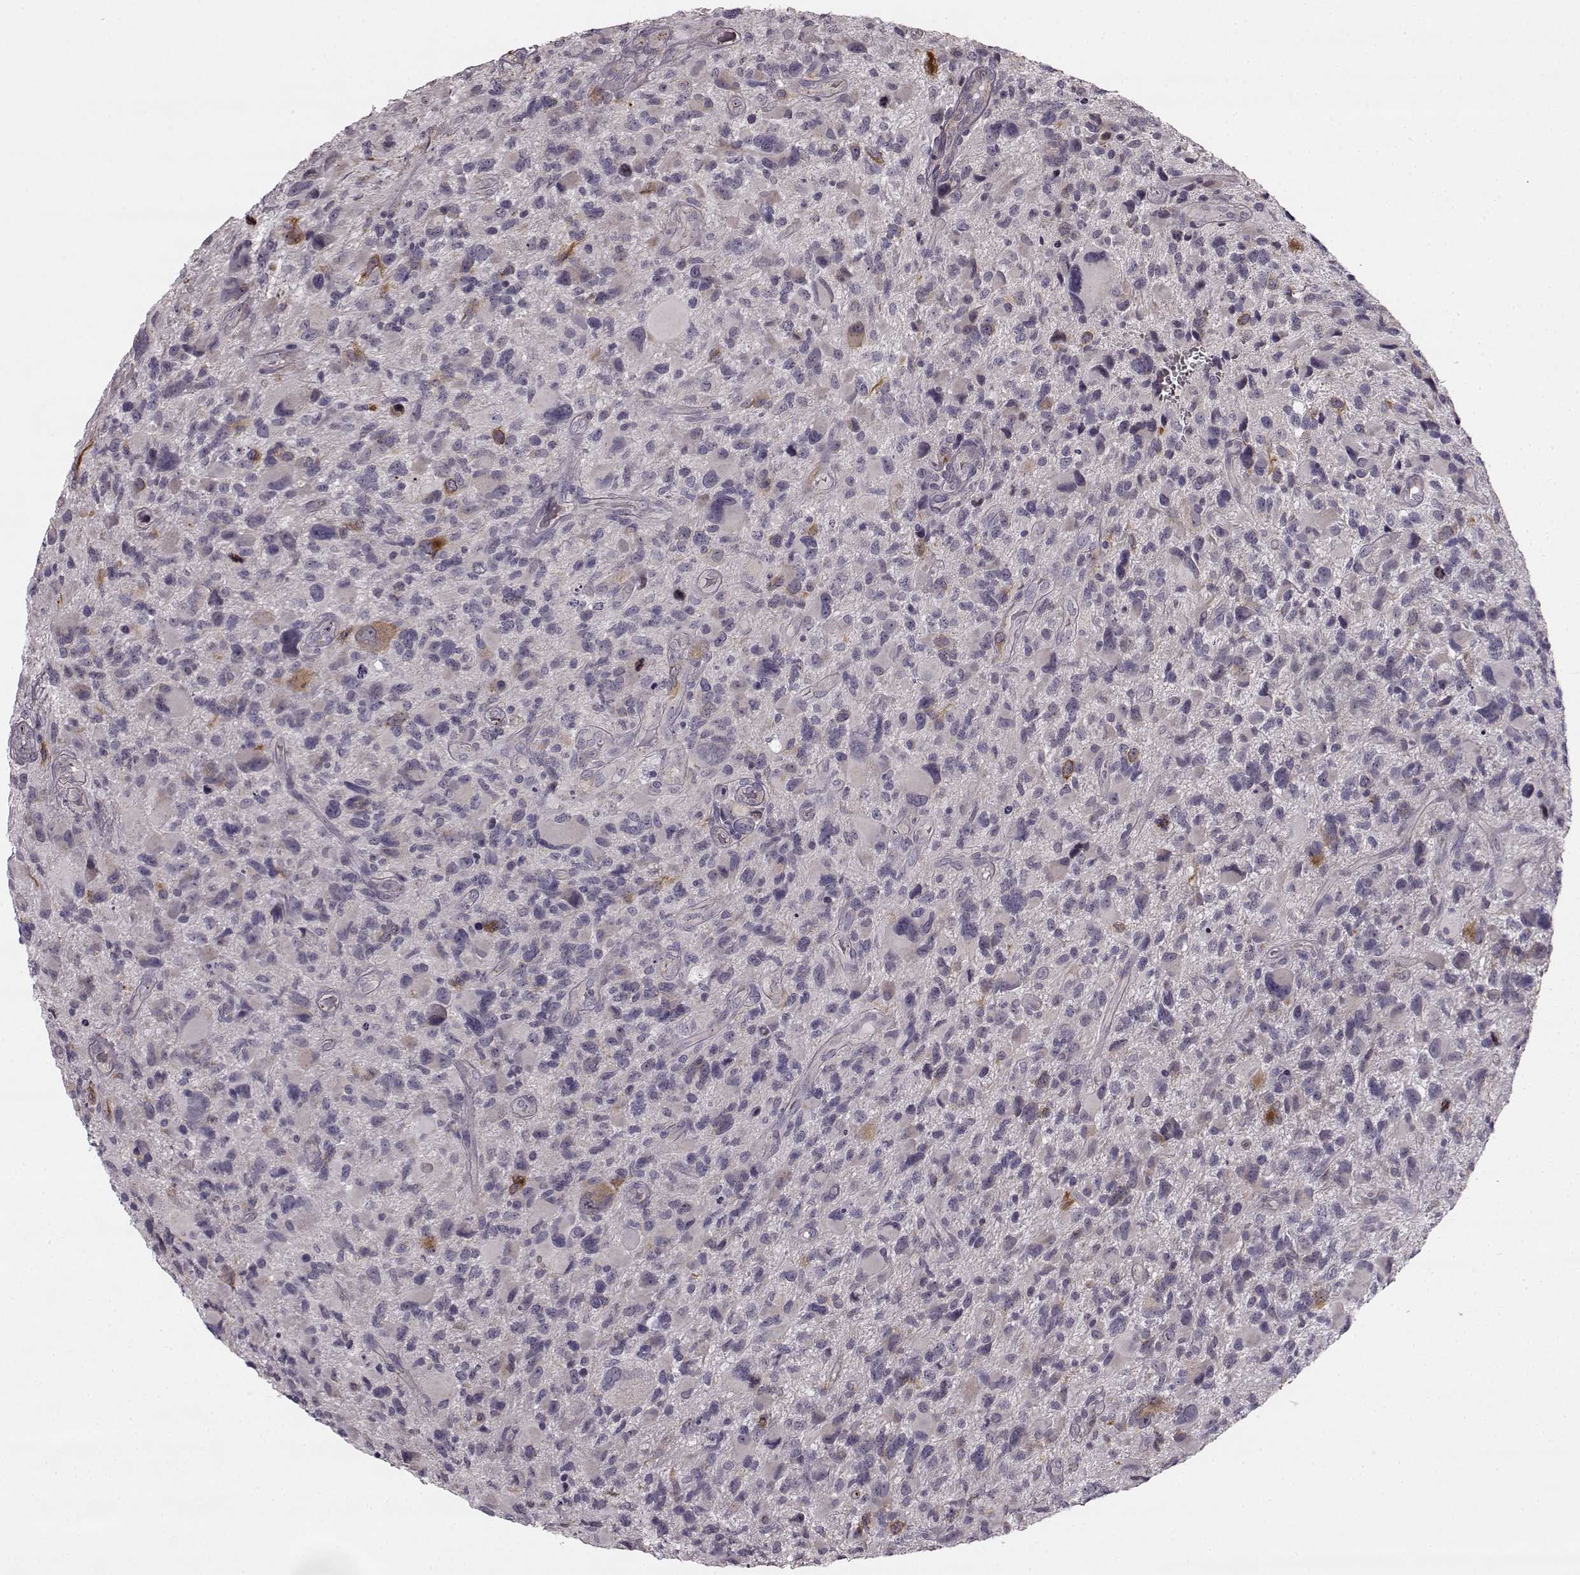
{"staining": {"intensity": "negative", "quantity": "none", "location": "none"}, "tissue": "glioma", "cell_type": "Tumor cells", "image_type": "cancer", "snomed": [{"axis": "morphology", "description": "Glioma, malignant, NOS"}, {"axis": "morphology", "description": "Glioma, malignant, High grade"}, {"axis": "topography", "description": "Brain"}], "caption": "Immunohistochemistry (IHC) image of glioma stained for a protein (brown), which demonstrates no staining in tumor cells. Nuclei are stained in blue.", "gene": "HMMR", "patient": {"sex": "female", "age": 71}}